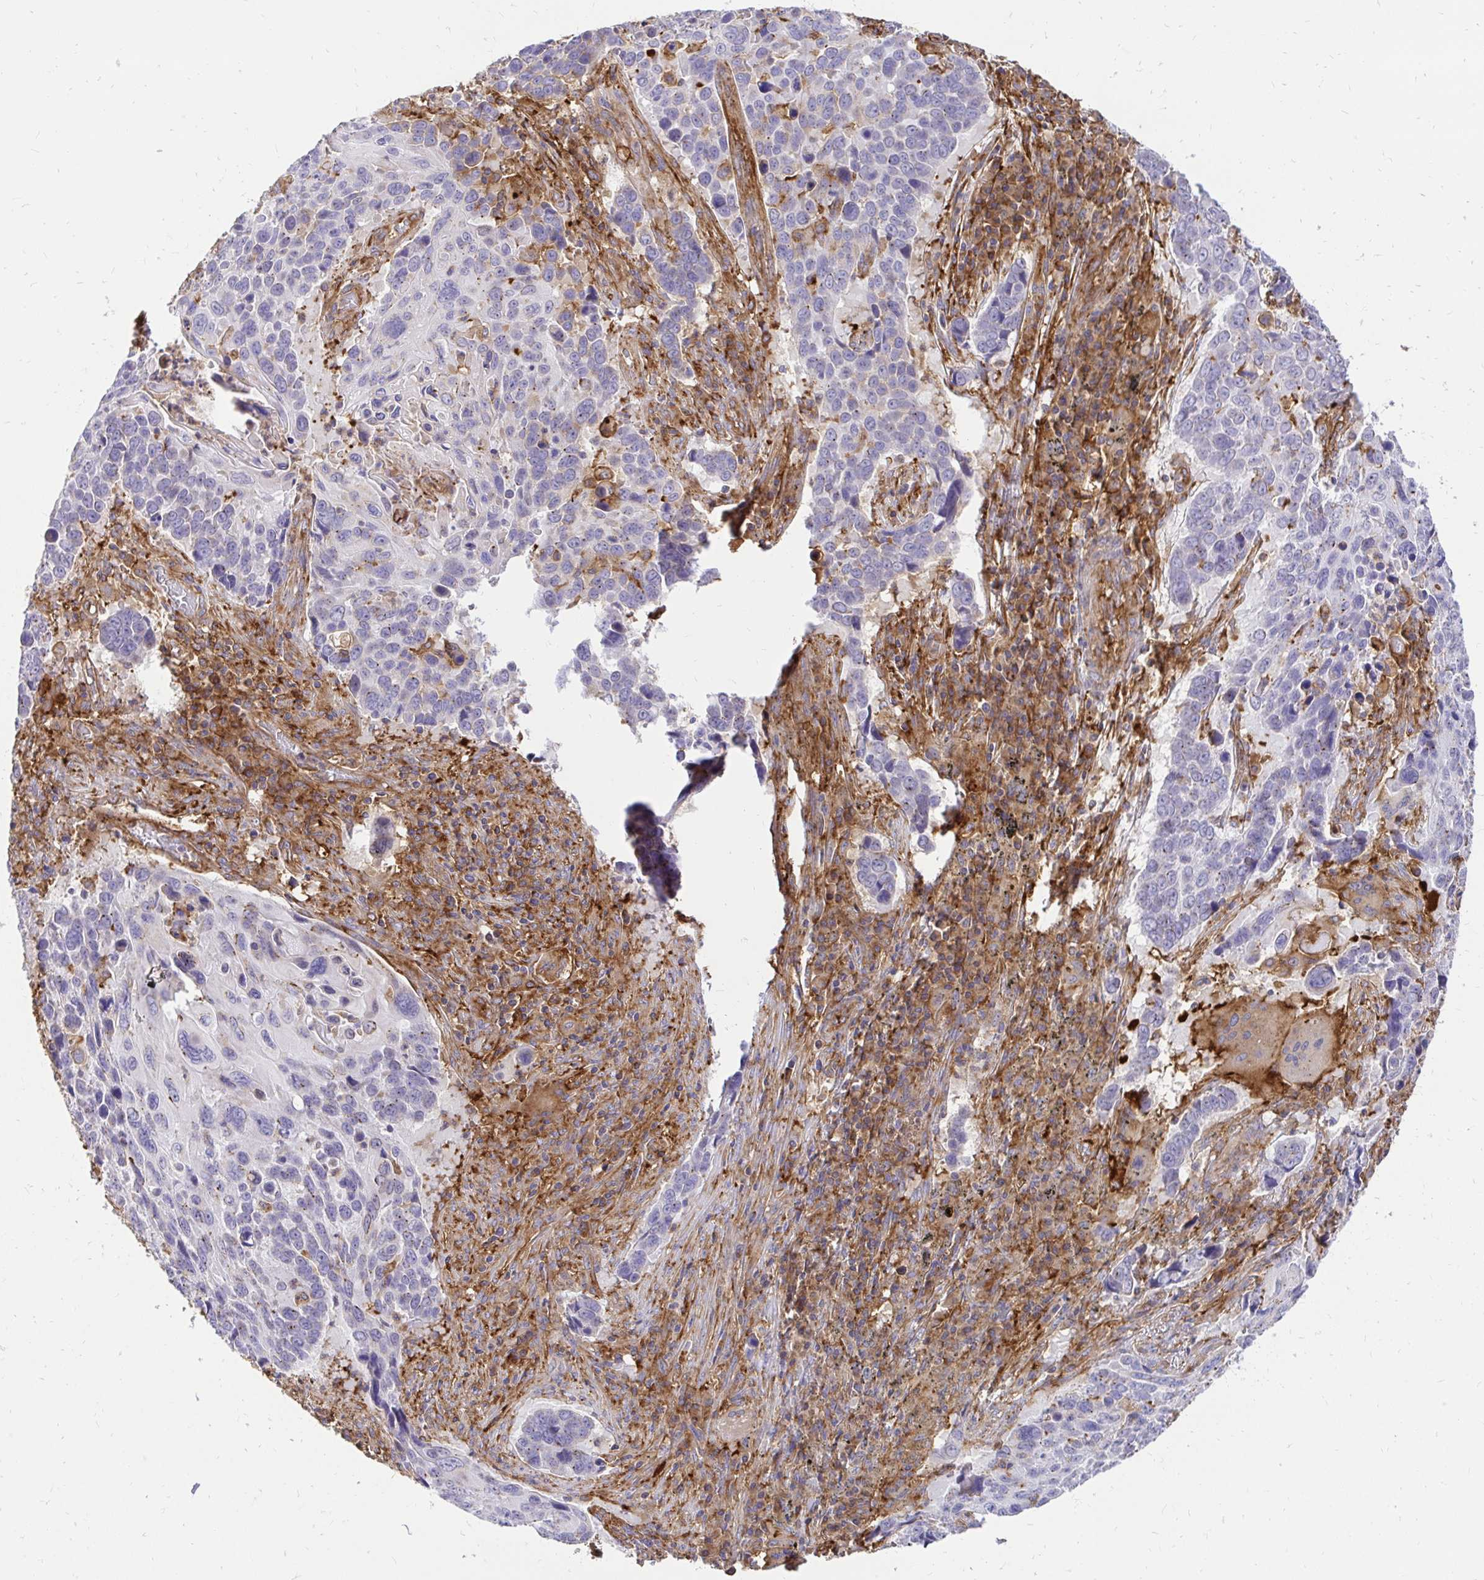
{"staining": {"intensity": "negative", "quantity": "none", "location": "none"}, "tissue": "lung cancer", "cell_type": "Tumor cells", "image_type": "cancer", "snomed": [{"axis": "morphology", "description": "Squamous cell carcinoma, NOS"}, {"axis": "topography", "description": "Lung"}], "caption": "The image exhibits no significant positivity in tumor cells of squamous cell carcinoma (lung). (DAB (3,3'-diaminobenzidine) immunohistochemistry with hematoxylin counter stain).", "gene": "ABCB10", "patient": {"sex": "male", "age": 68}}